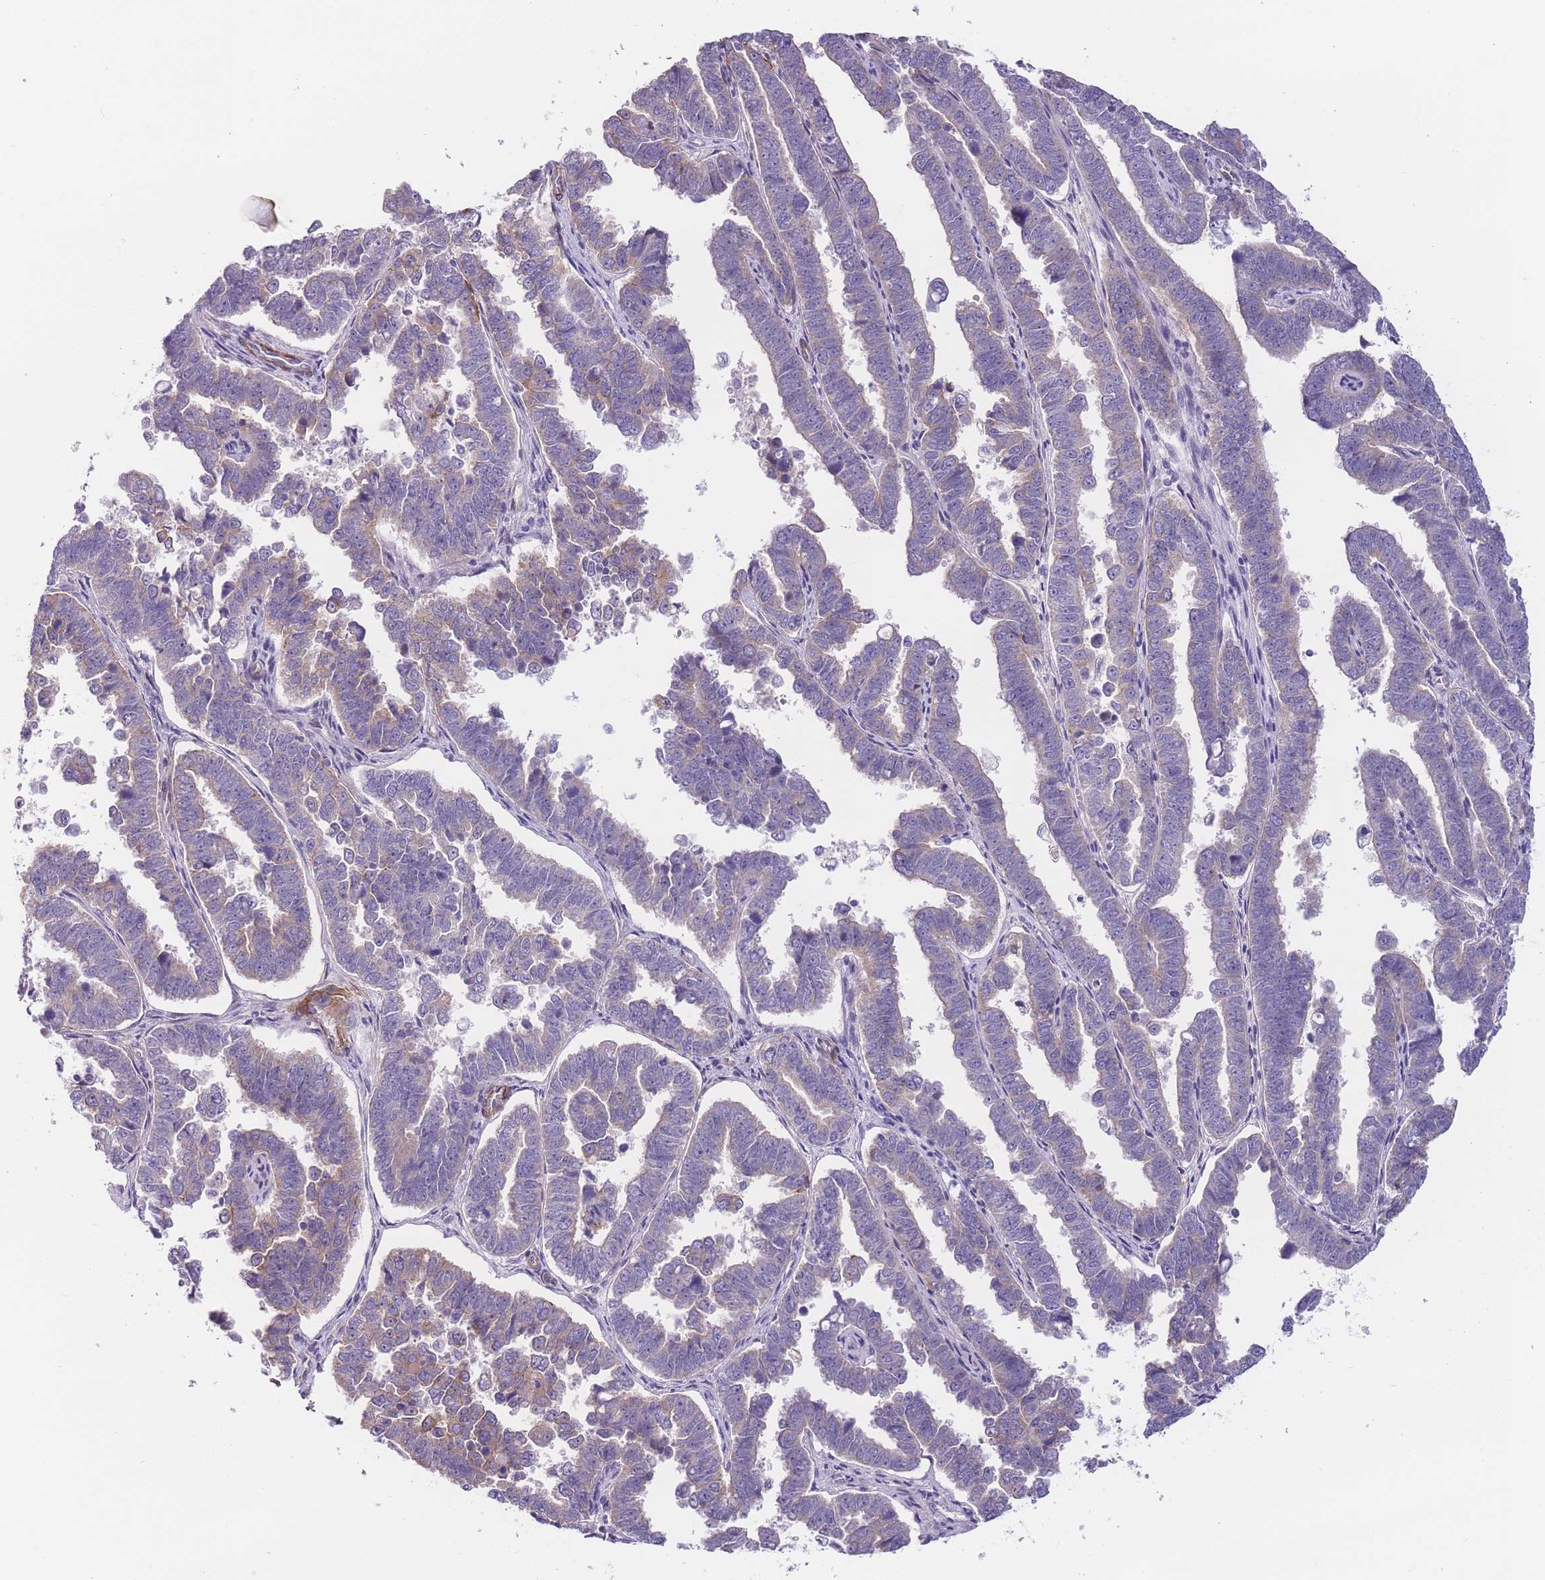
{"staining": {"intensity": "weak", "quantity": "<25%", "location": "cytoplasmic/membranous"}, "tissue": "endometrial cancer", "cell_type": "Tumor cells", "image_type": "cancer", "snomed": [{"axis": "morphology", "description": "Adenocarcinoma, NOS"}, {"axis": "topography", "description": "Endometrium"}], "caption": "An immunohistochemistry image of endometrial cancer is shown. There is no staining in tumor cells of endometrial cancer.", "gene": "FAM124A", "patient": {"sex": "female", "age": 75}}